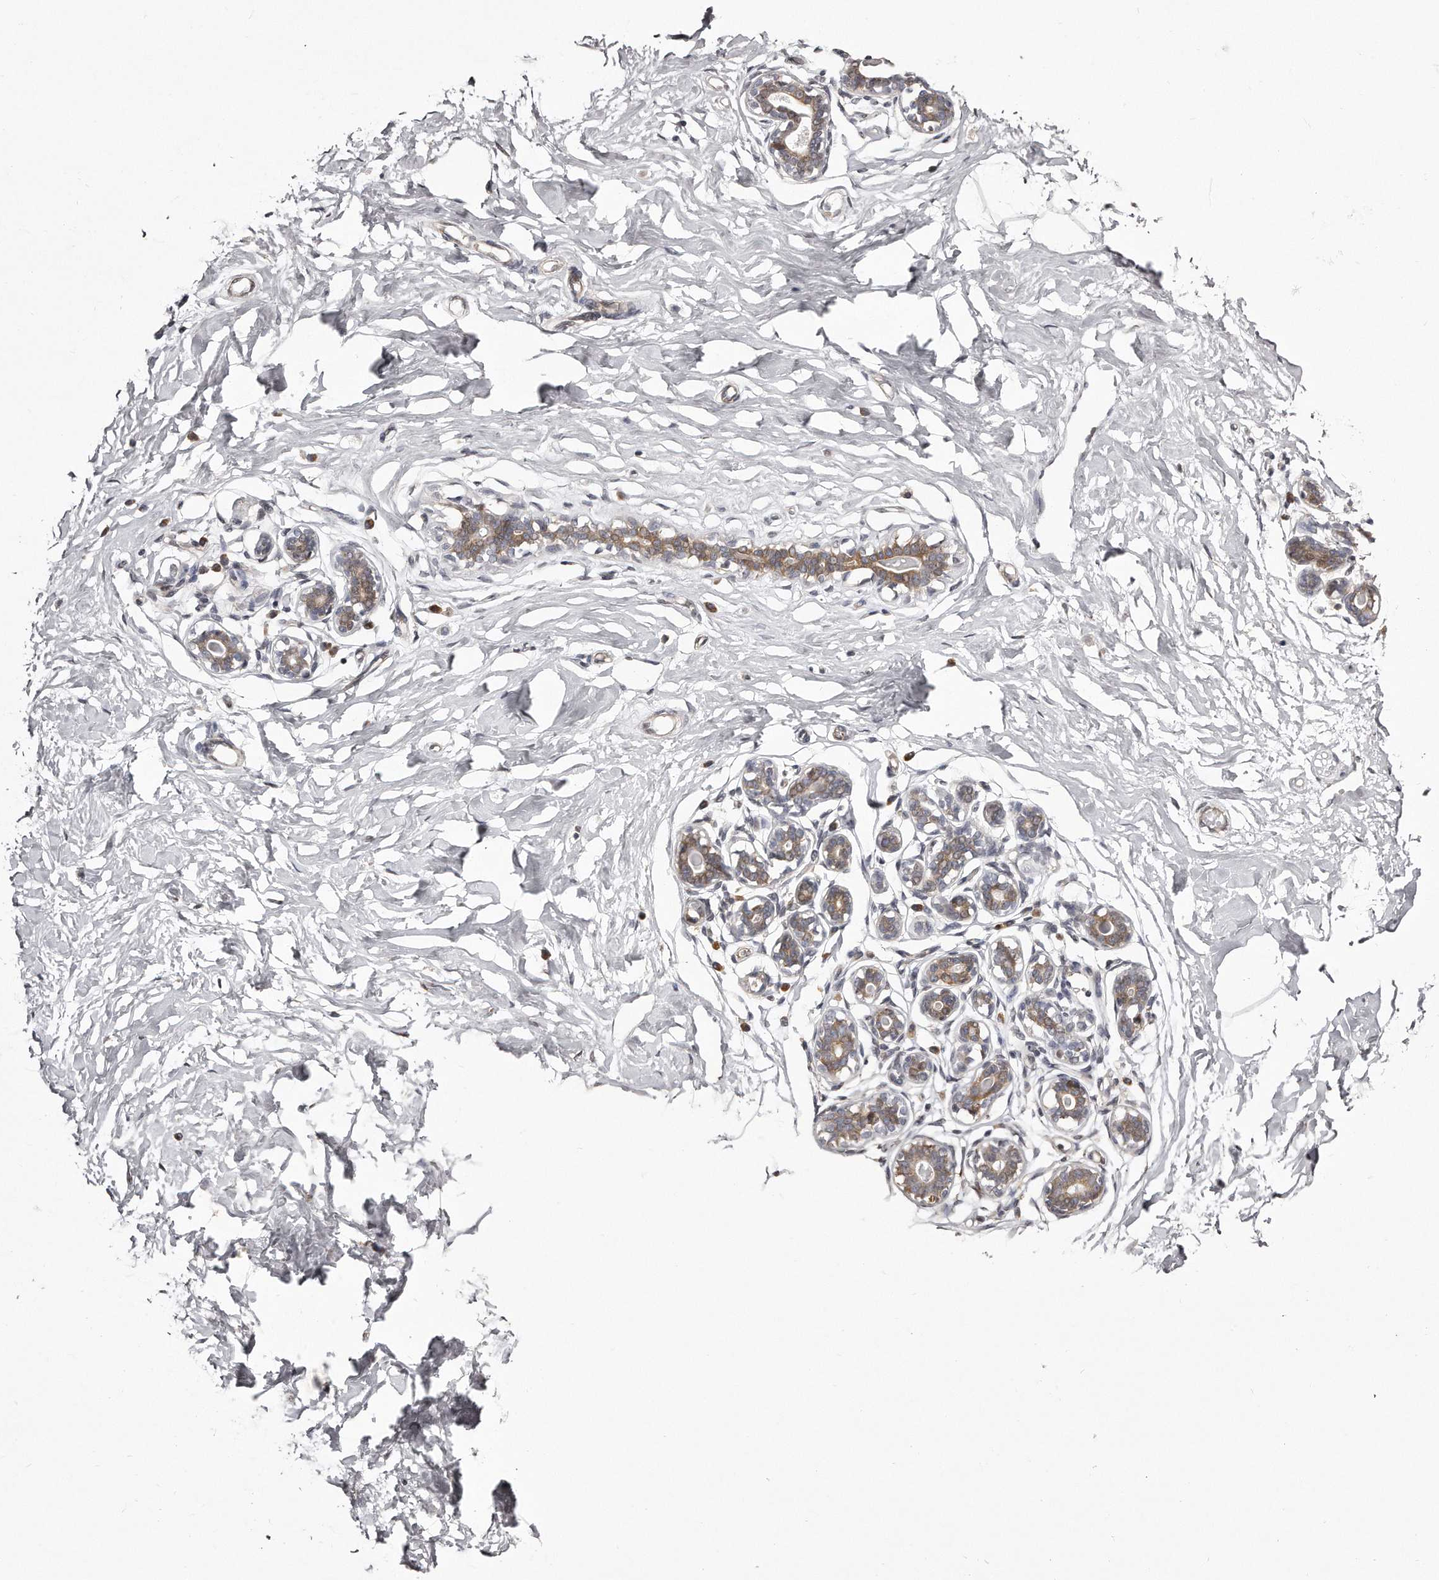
{"staining": {"intensity": "negative", "quantity": "none", "location": "none"}, "tissue": "breast", "cell_type": "Adipocytes", "image_type": "normal", "snomed": [{"axis": "morphology", "description": "Normal tissue, NOS"}, {"axis": "morphology", "description": "Adenoma, NOS"}, {"axis": "topography", "description": "Breast"}], "caption": "Benign breast was stained to show a protein in brown. There is no significant expression in adipocytes. Brightfield microscopy of IHC stained with DAB (3,3'-diaminobenzidine) (brown) and hematoxylin (blue), captured at high magnification.", "gene": "TRAPPC14", "patient": {"sex": "female", "age": 23}}